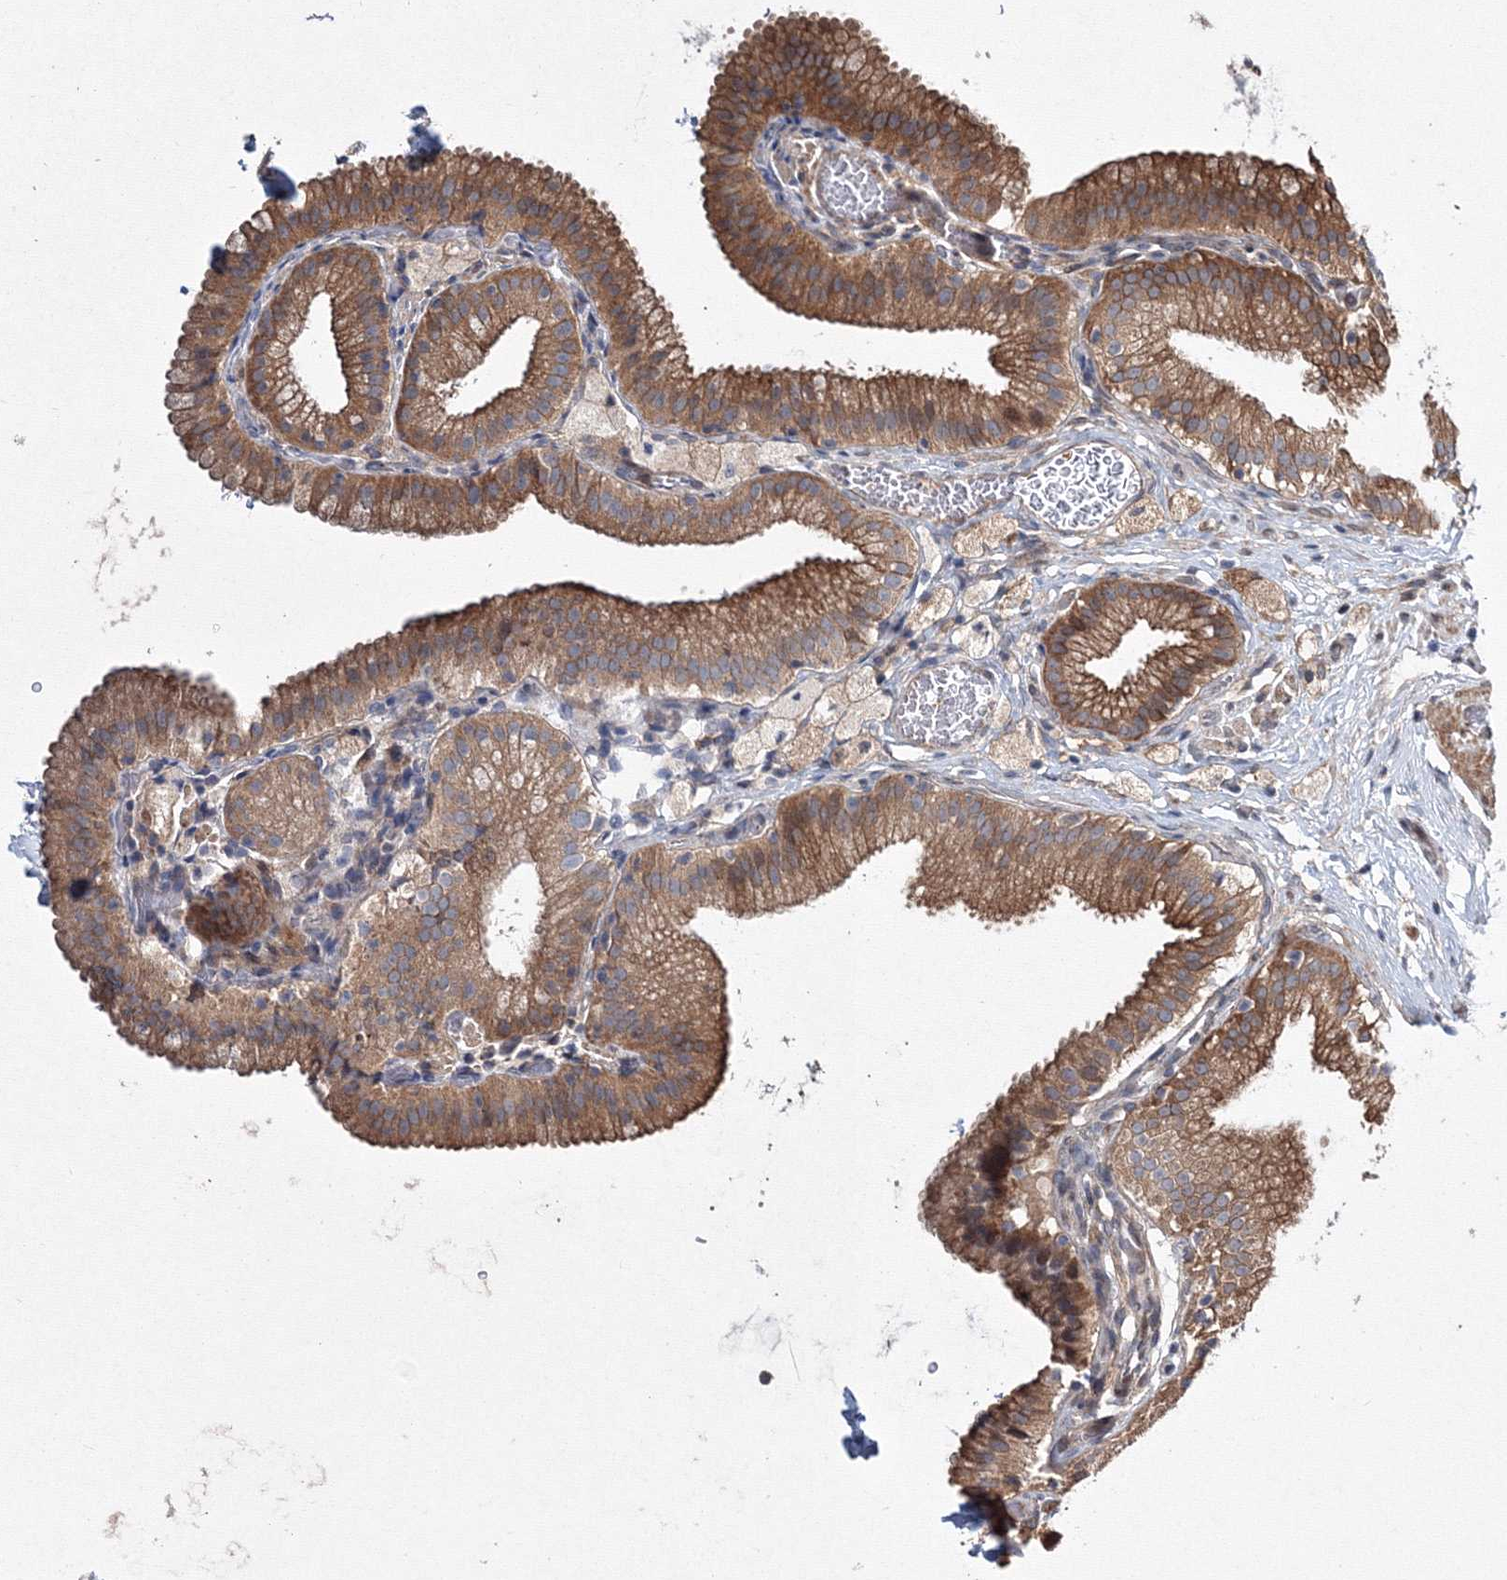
{"staining": {"intensity": "strong", "quantity": ">75%", "location": "cytoplasmic/membranous"}, "tissue": "gallbladder", "cell_type": "Glandular cells", "image_type": "normal", "snomed": [{"axis": "morphology", "description": "Normal tissue, NOS"}, {"axis": "topography", "description": "Gallbladder"}], "caption": "DAB (3,3'-diaminobenzidine) immunohistochemical staining of unremarkable human gallbladder demonstrates strong cytoplasmic/membranous protein staining in about >75% of glandular cells. Using DAB (brown) and hematoxylin (blue) stains, captured at high magnification using brightfield microscopy.", "gene": "RANBP3L", "patient": {"sex": "male", "age": 54}}